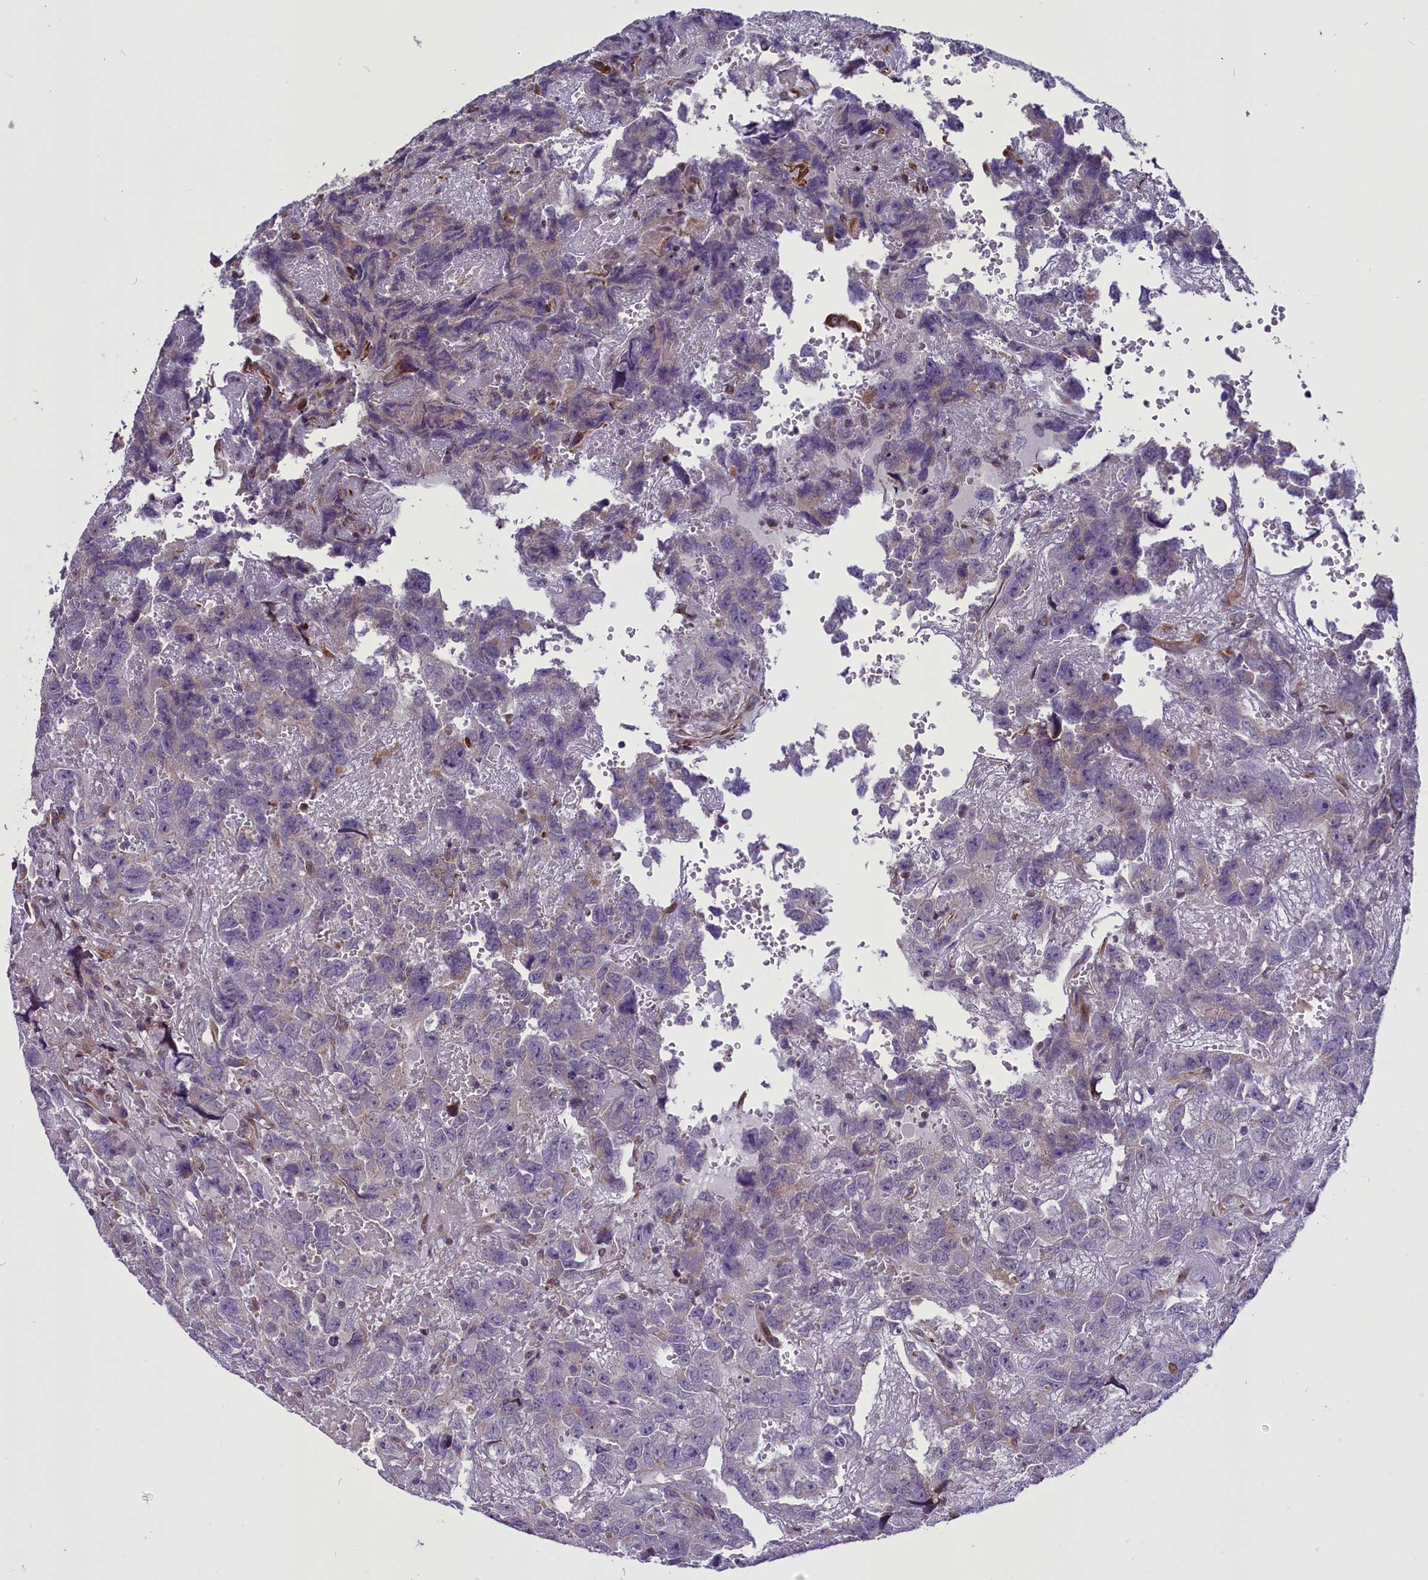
{"staining": {"intensity": "negative", "quantity": "none", "location": "none"}, "tissue": "testis cancer", "cell_type": "Tumor cells", "image_type": "cancer", "snomed": [{"axis": "morphology", "description": "Carcinoma, Embryonal, NOS"}, {"axis": "topography", "description": "Testis"}], "caption": "There is no significant expression in tumor cells of testis cancer (embryonal carcinoma).", "gene": "MIEF2", "patient": {"sex": "male", "age": 45}}